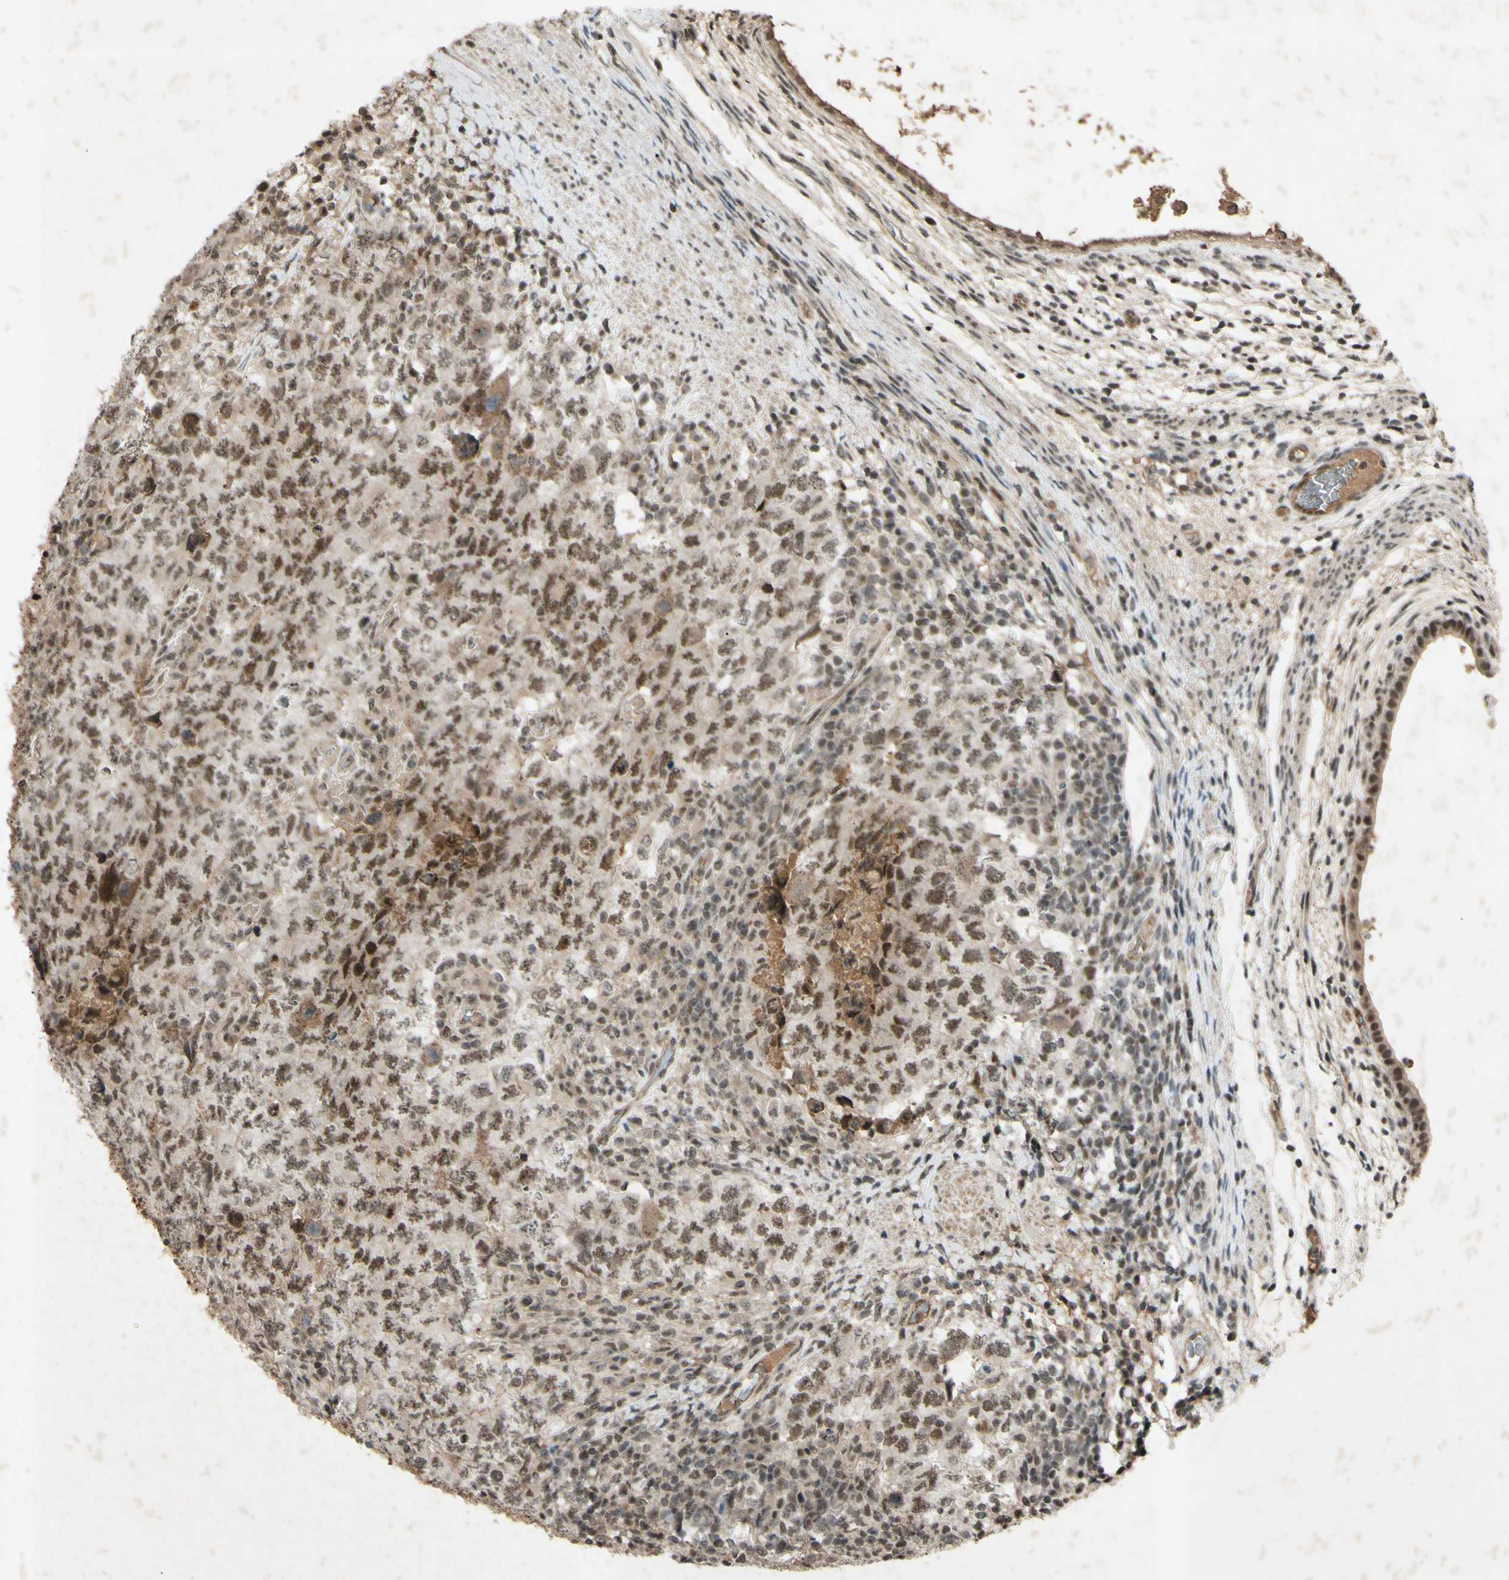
{"staining": {"intensity": "moderate", "quantity": ">75%", "location": "nuclear"}, "tissue": "testis cancer", "cell_type": "Tumor cells", "image_type": "cancer", "snomed": [{"axis": "morphology", "description": "Carcinoma, Embryonal, NOS"}, {"axis": "topography", "description": "Testis"}], "caption": "Immunohistochemistry (IHC) of embryonal carcinoma (testis) demonstrates medium levels of moderate nuclear expression in about >75% of tumor cells.", "gene": "SNW1", "patient": {"sex": "male", "age": 26}}